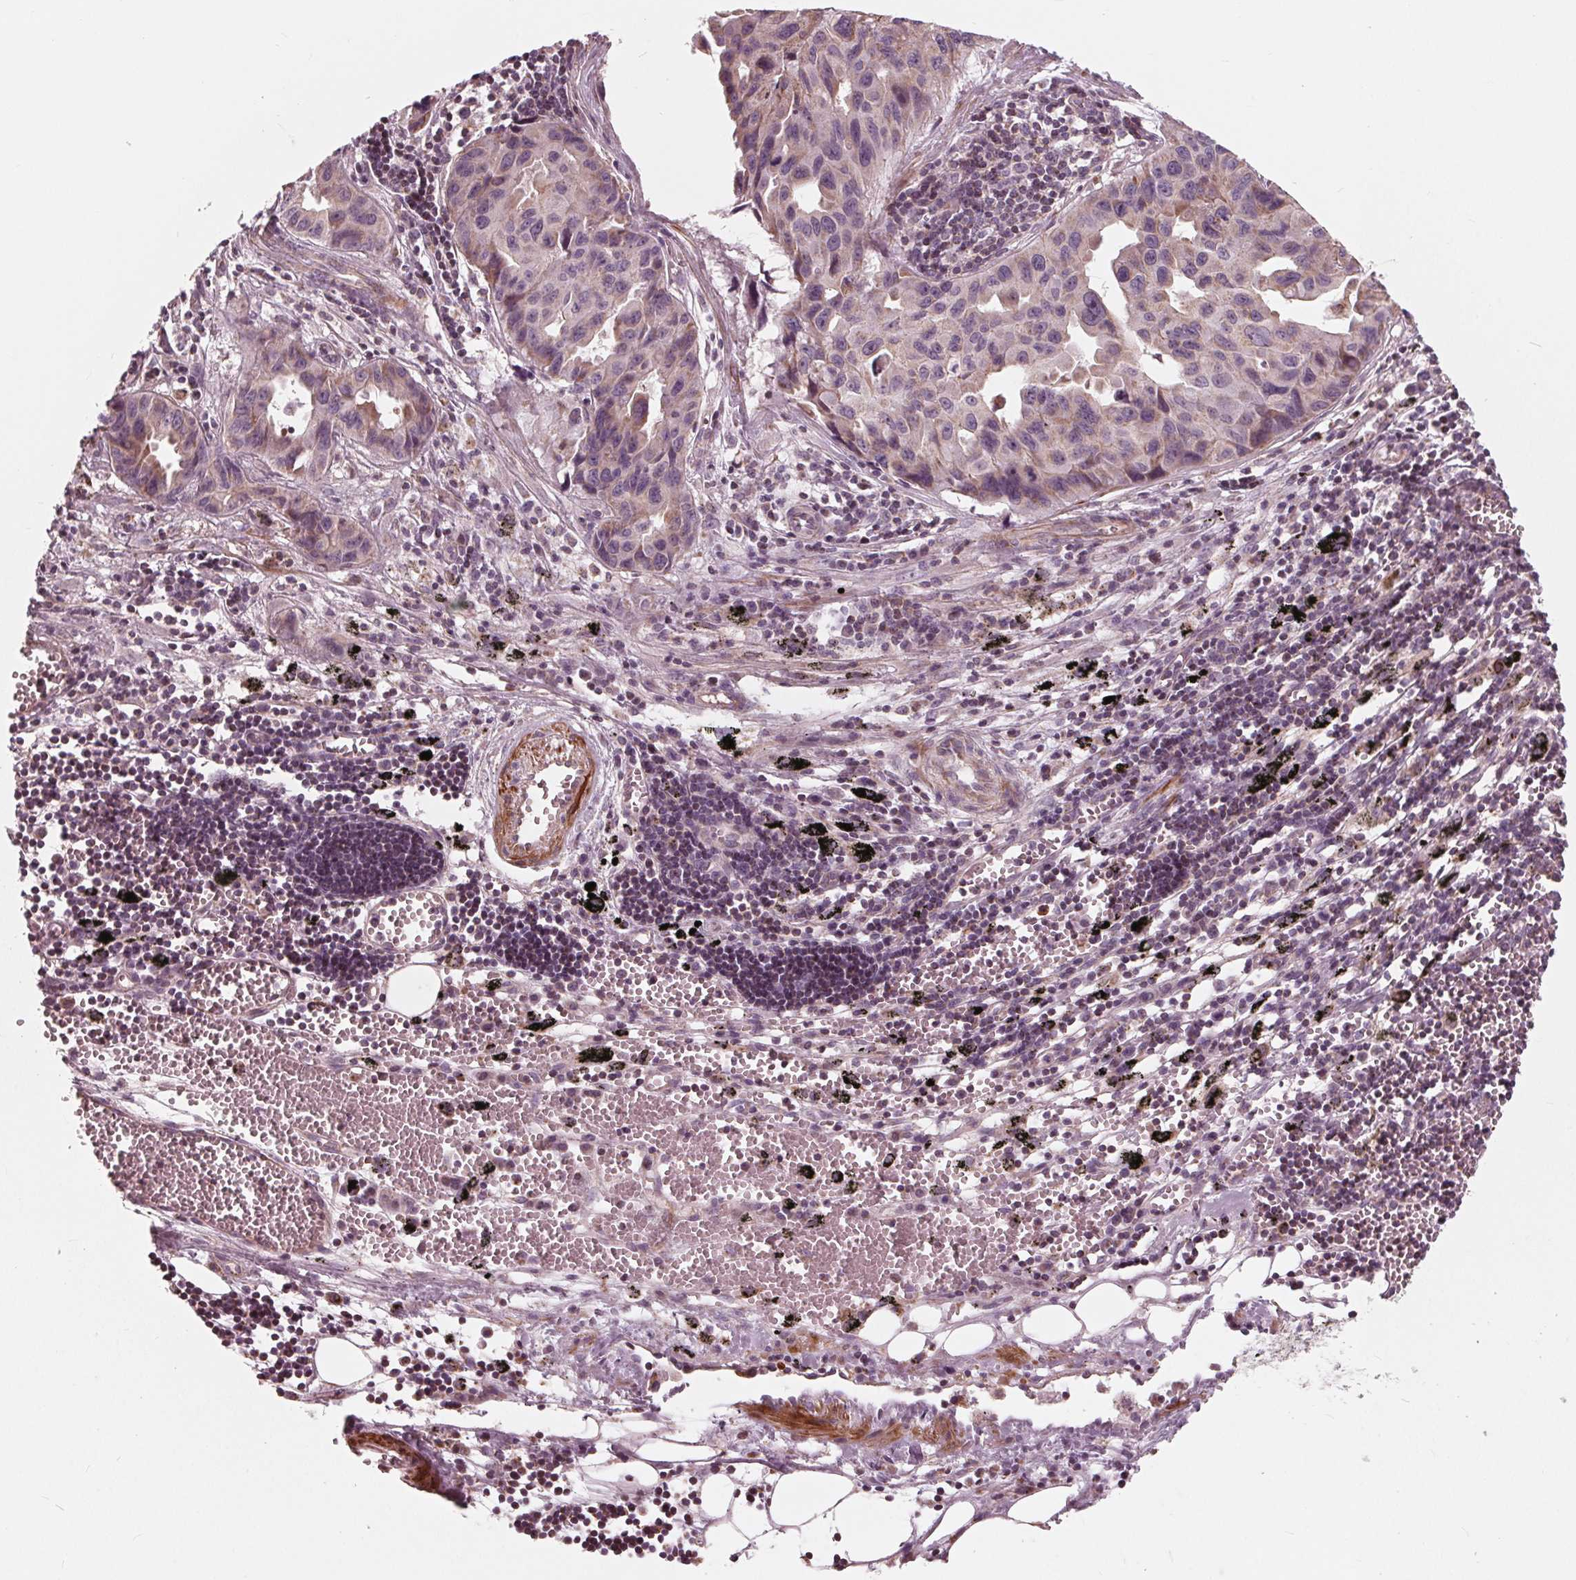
{"staining": {"intensity": "weak", "quantity": "<25%", "location": "cytoplasmic/membranous"}, "tissue": "lung cancer", "cell_type": "Tumor cells", "image_type": "cancer", "snomed": [{"axis": "morphology", "description": "Adenocarcinoma, NOS"}, {"axis": "topography", "description": "Lymph node"}, {"axis": "topography", "description": "Lung"}], "caption": "Tumor cells show no significant staining in lung cancer (adenocarcinoma). Nuclei are stained in blue.", "gene": "DCAF4L2", "patient": {"sex": "male", "age": 64}}